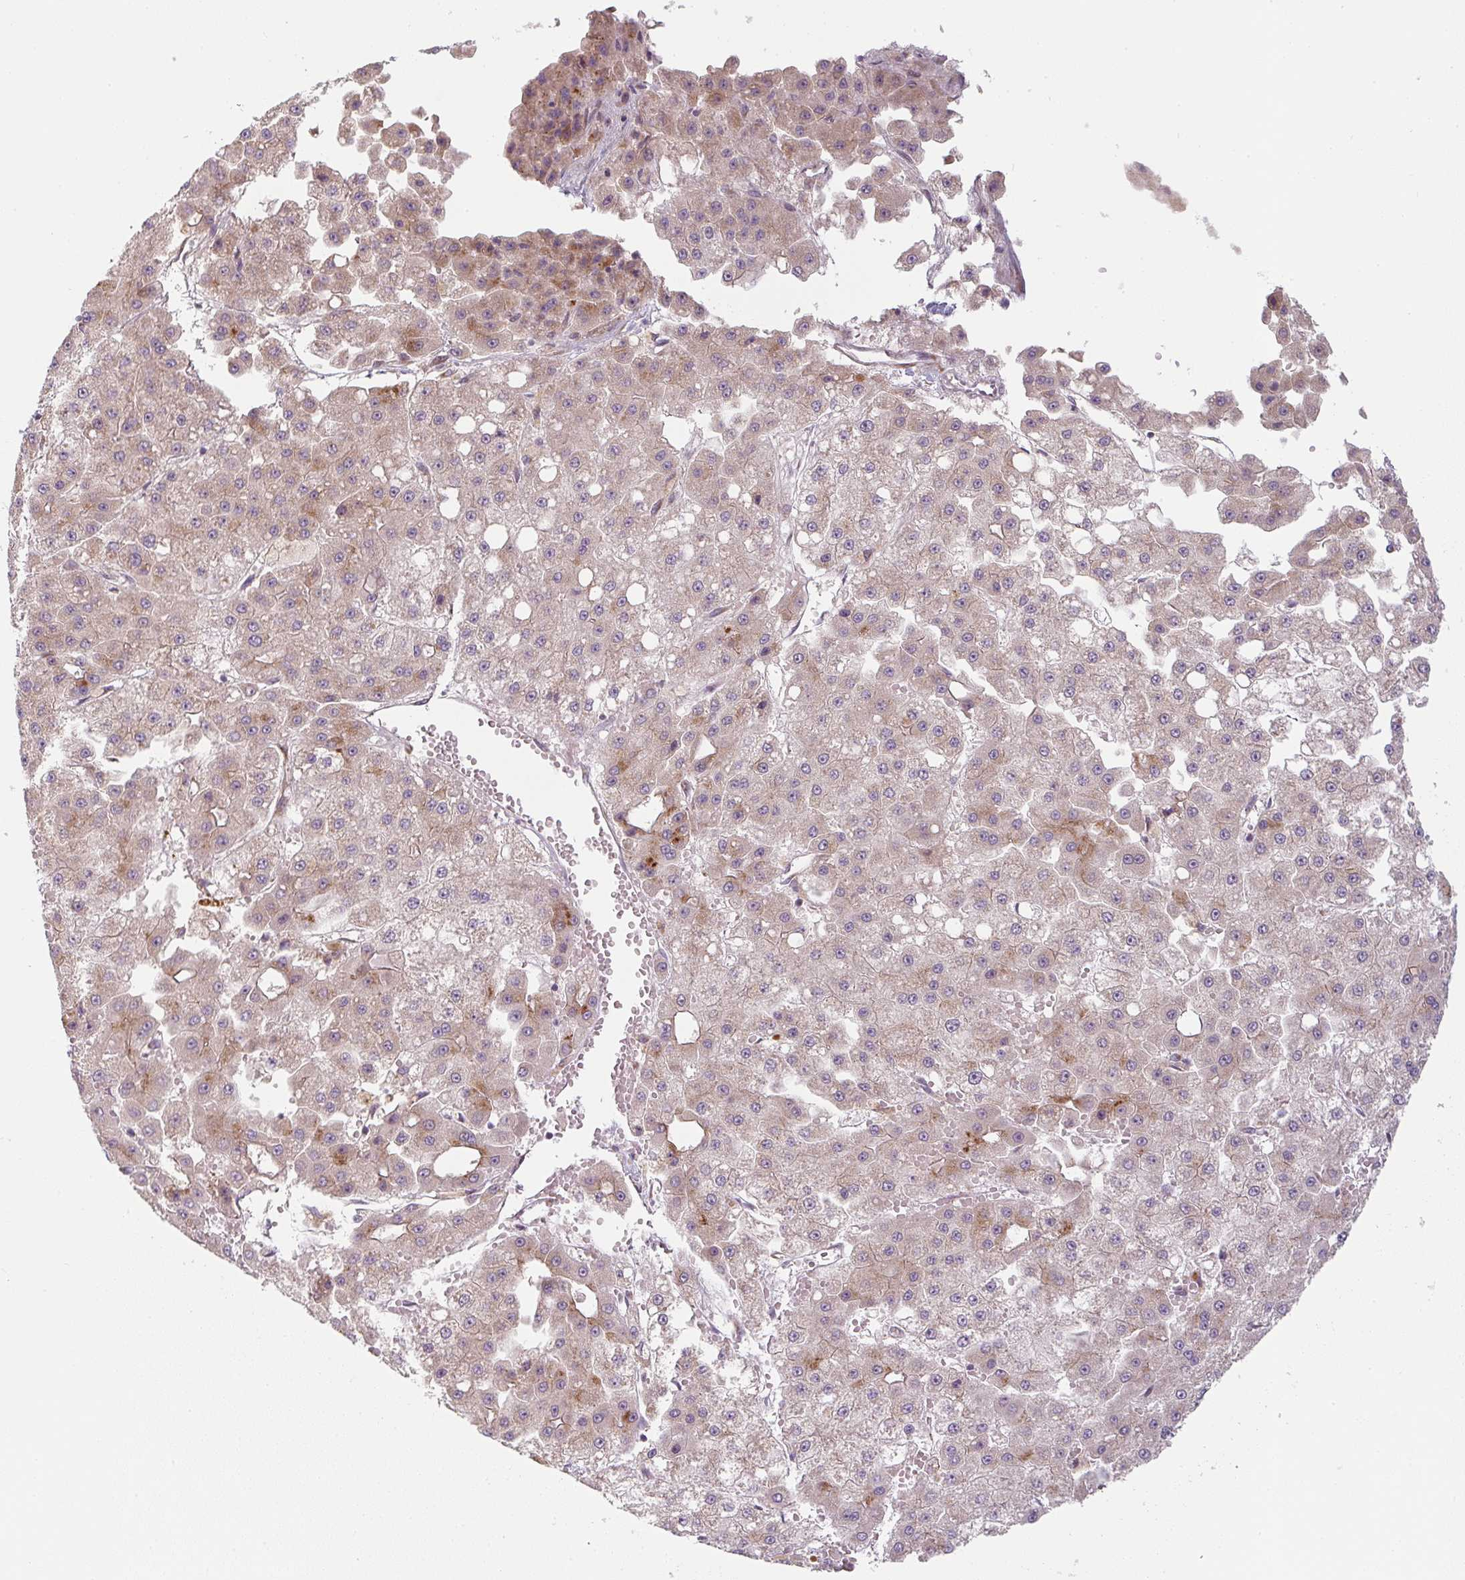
{"staining": {"intensity": "moderate", "quantity": ">75%", "location": "cytoplasmic/membranous"}, "tissue": "liver cancer", "cell_type": "Tumor cells", "image_type": "cancer", "snomed": [{"axis": "morphology", "description": "Carcinoma, Hepatocellular, NOS"}, {"axis": "topography", "description": "Liver"}], "caption": "Hepatocellular carcinoma (liver) stained with a brown dye exhibits moderate cytoplasmic/membranous positive positivity in approximately >75% of tumor cells.", "gene": "GVQW3", "patient": {"sex": "male", "age": 47}}